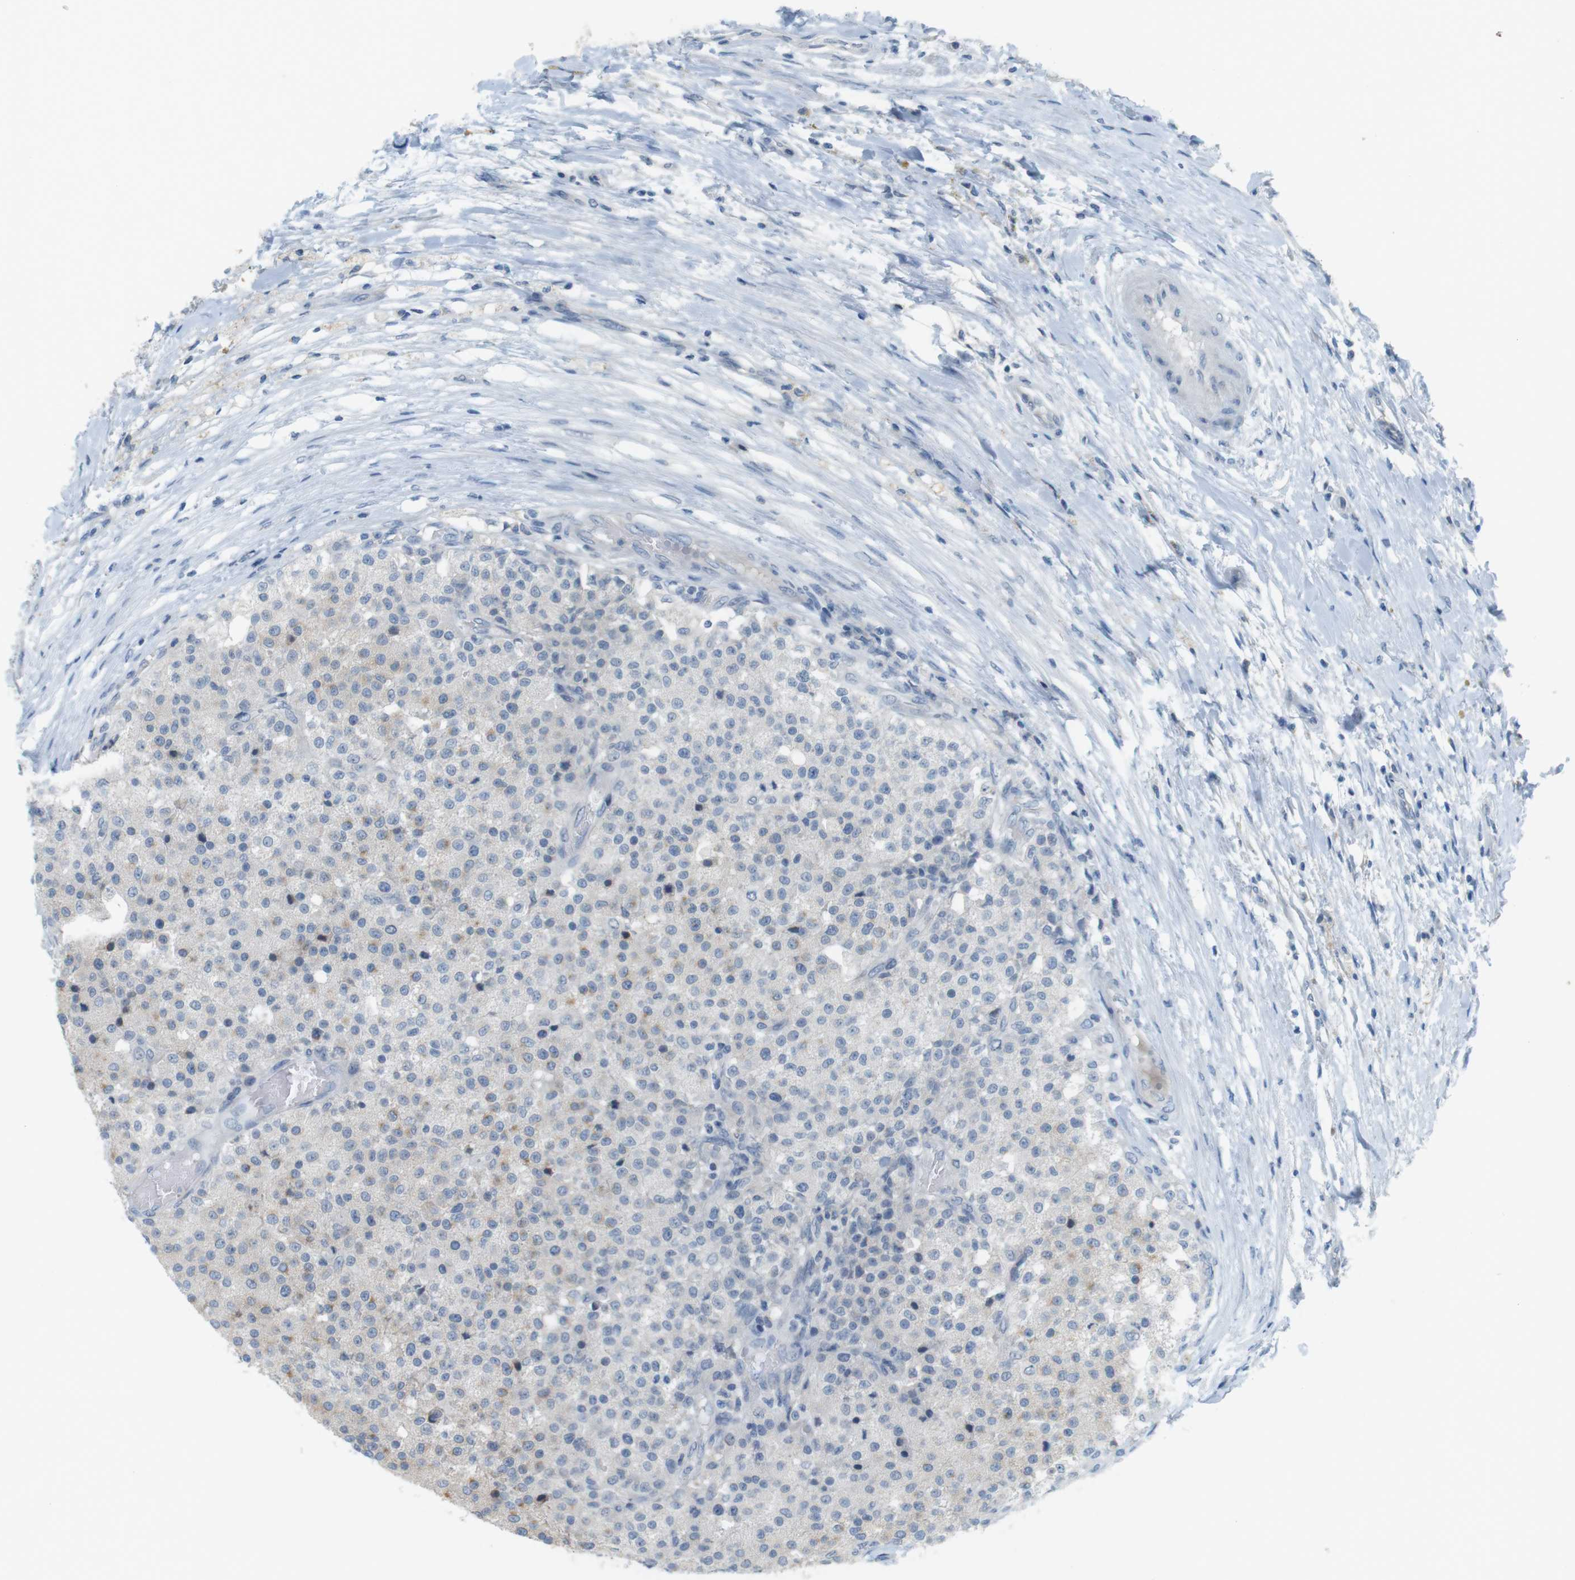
{"staining": {"intensity": "negative", "quantity": "none", "location": "none"}, "tissue": "testis cancer", "cell_type": "Tumor cells", "image_type": "cancer", "snomed": [{"axis": "morphology", "description": "Seminoma, NOS"}, {"axis": "topography", "description": "Testis"}], "caption": "Histopathology image shows no protein positivity in tumor cells of testis cancer (seminoma) tissue.", "gene": "MUC5B", "patient": {"sex": "male", "age": 59}}